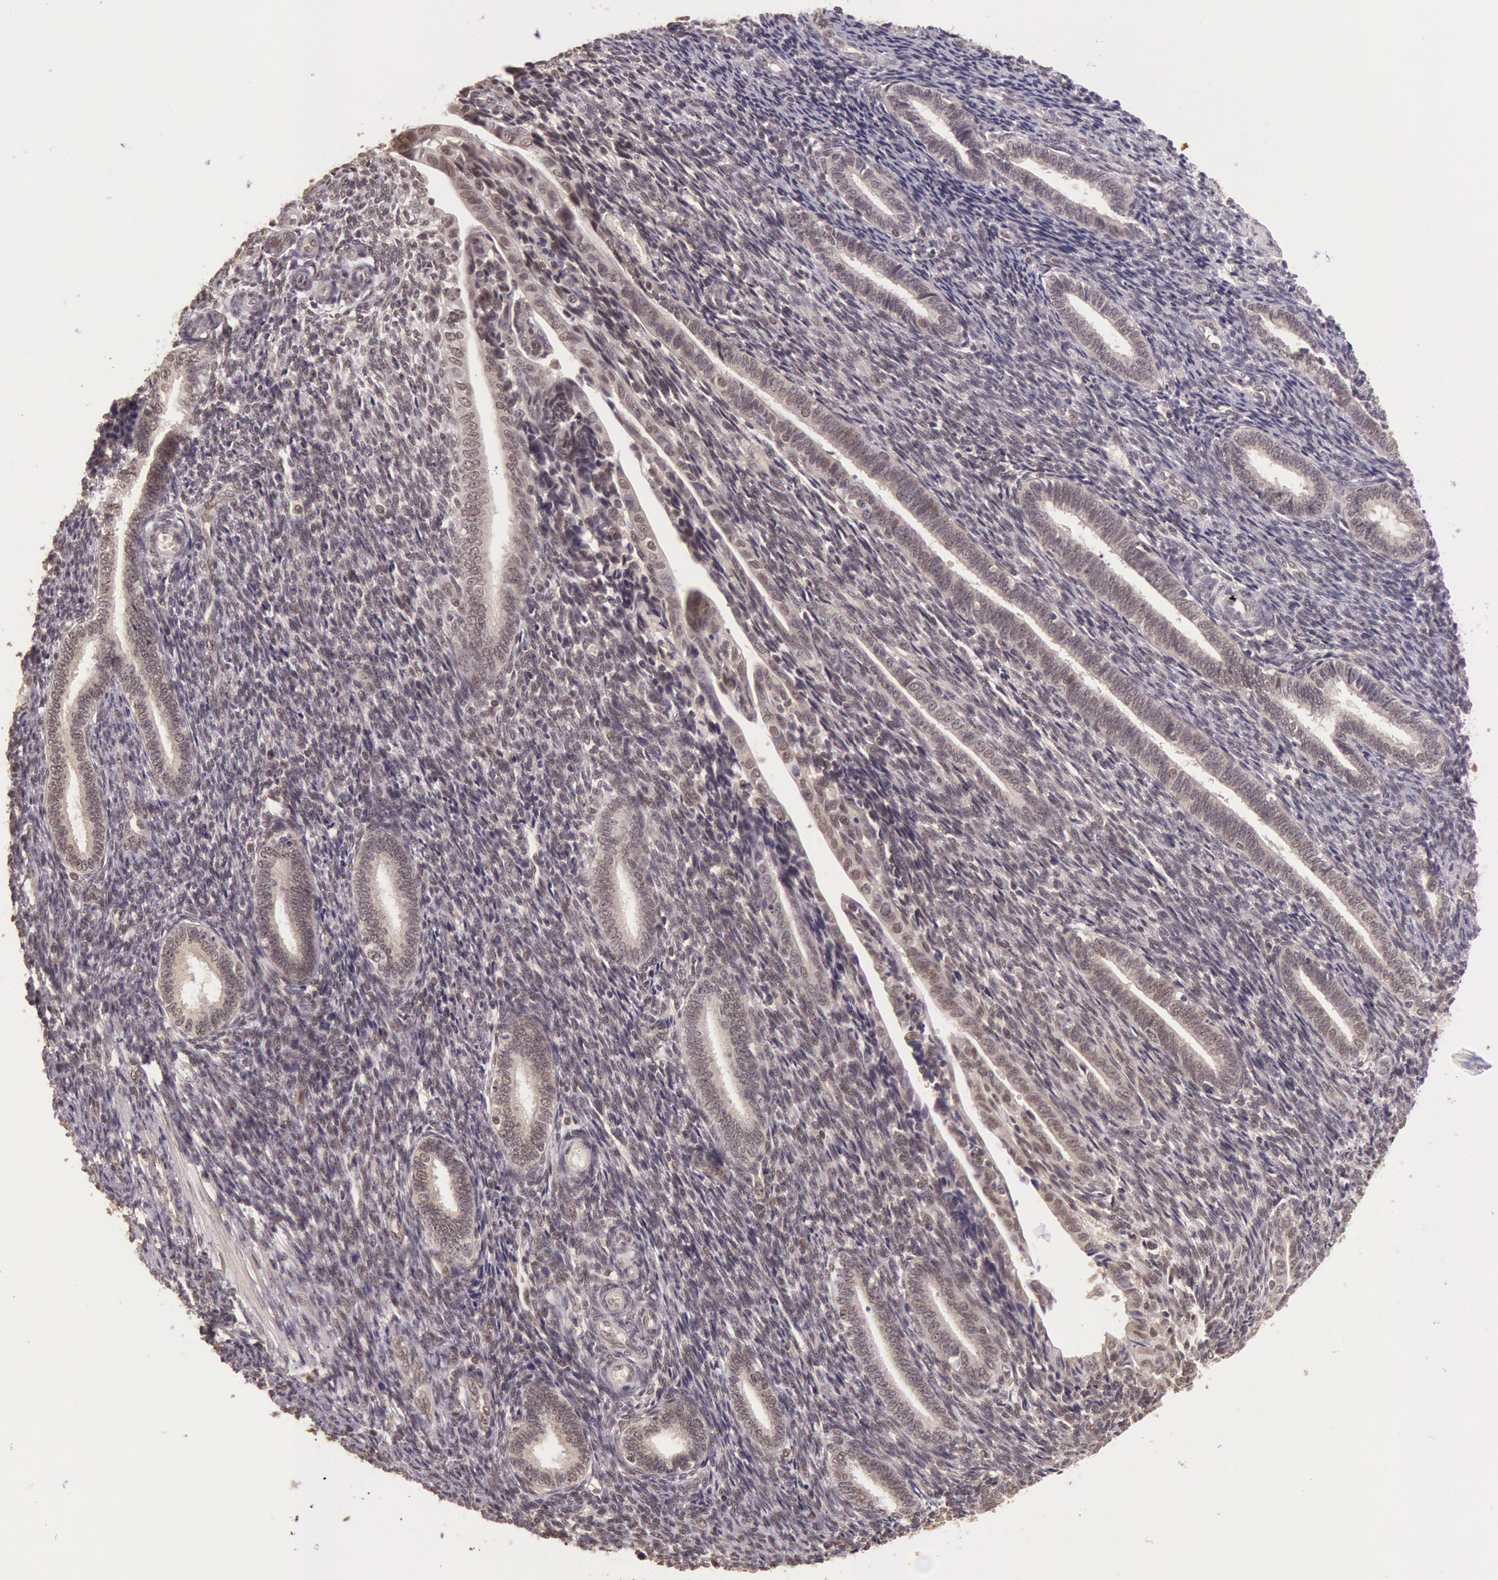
{"staining": {"intensity": "weak", "quantity": "<25%", "location": "cytoplasmic/membranous"}, "tissue": "endometrium", "cell_type": "Cells in endometrial stroma", "image_type": "normal", "snomed": [{"axis": "morphology", "description": "Normal tissue, NOS"}, {"axis": "topography", "description": "Endometrium"}], "caption": "Cells in endometrial stroma are negative for brown protein staining in unremarkable endometrium. (DAB immunohistochemistry with hematoxylin counter stain).", "gene": "RTL10", "patient": {"sex": "female", "age": 27}}